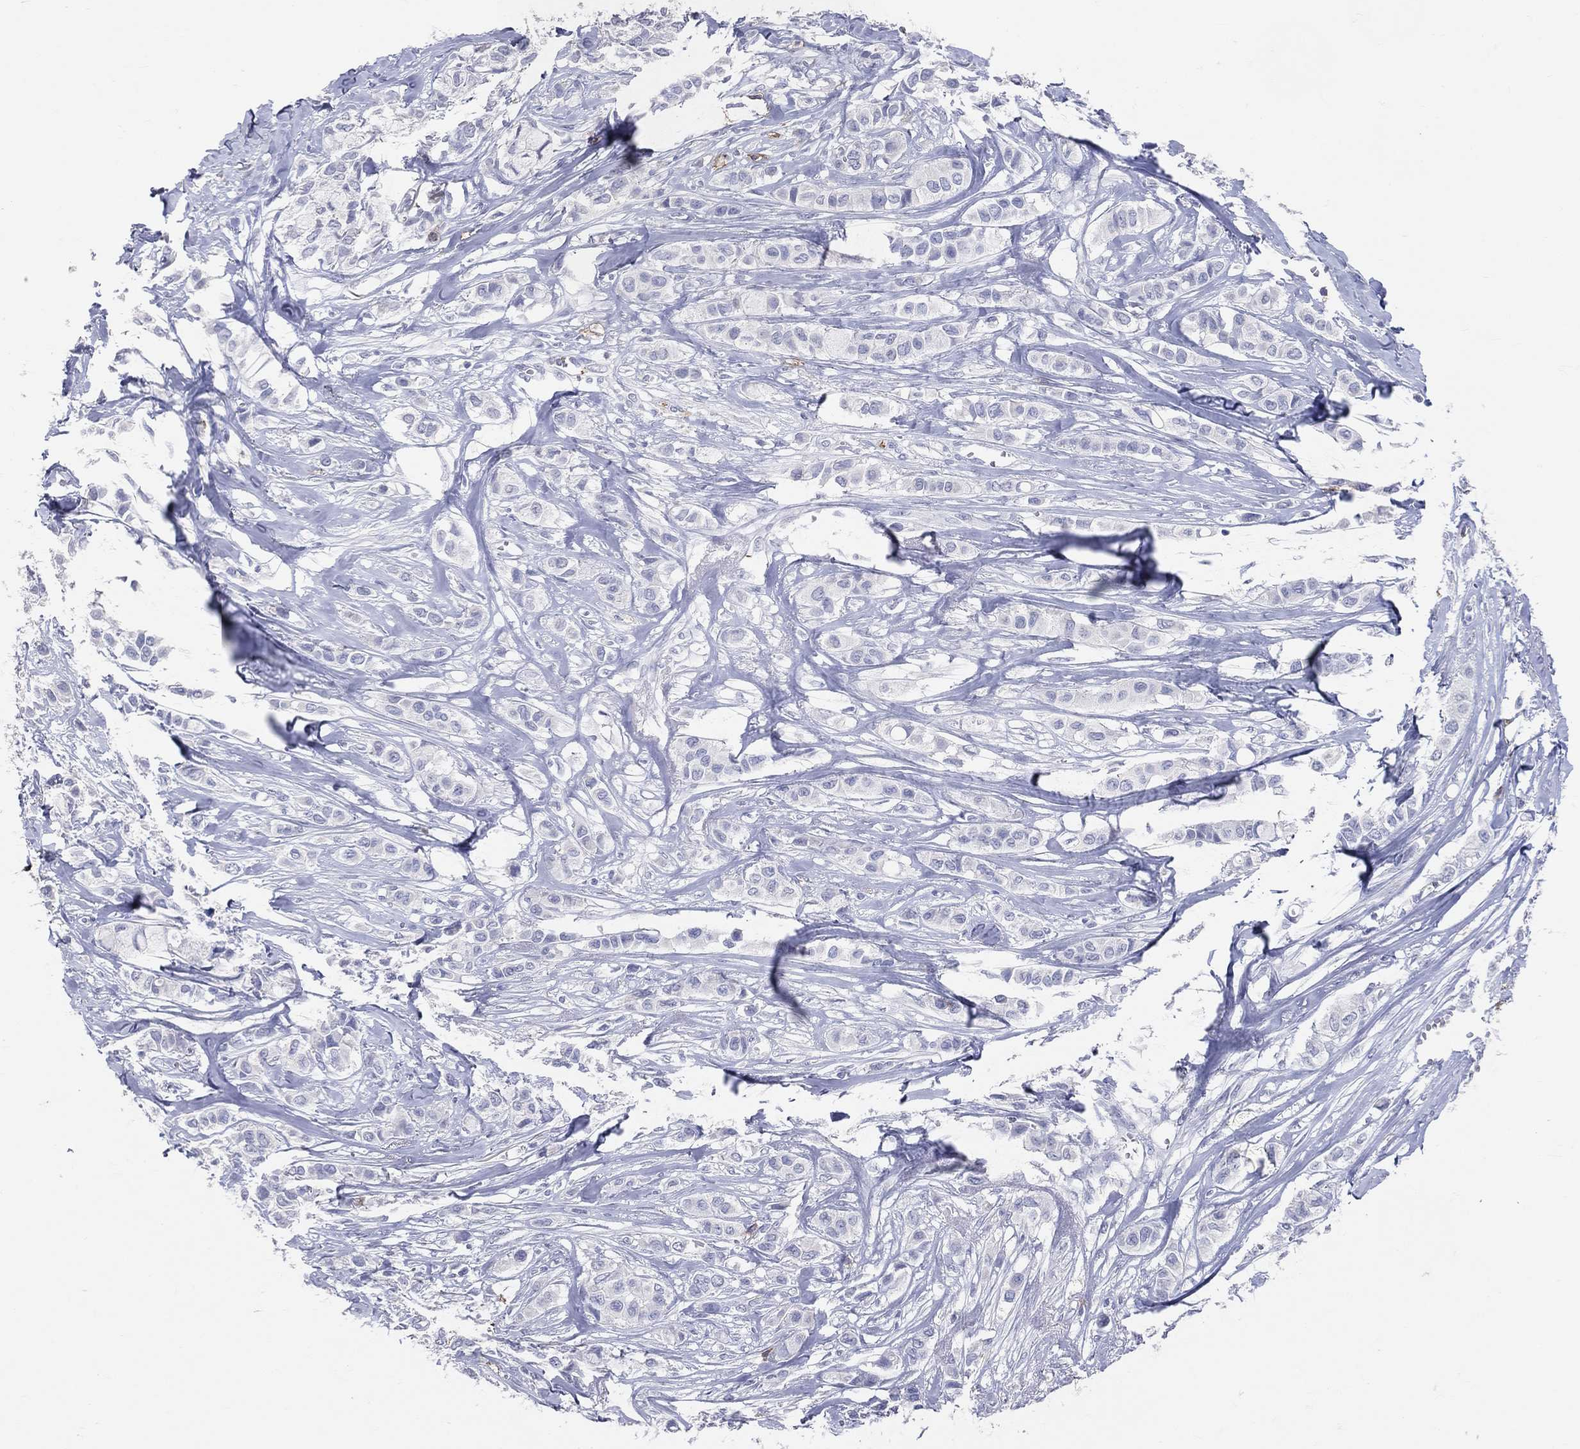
{"staining": {"intensity": "negative", "quantity": "none", "location": "none"}, "tissue": "breast cancer", "cell_type": "Tumor cells", "image_type": "cancer", "snomed": [{"axis": "morphology", "description": "Duct carcinoma"}, {"axis": "topography", "description": "Breast"}], "caption": "The micrograph displays no staining of tumor cells in breast infiltrating ductal carcinoma.", "gene": "LAT", "patient": {"sex": "female", "age": 85}}